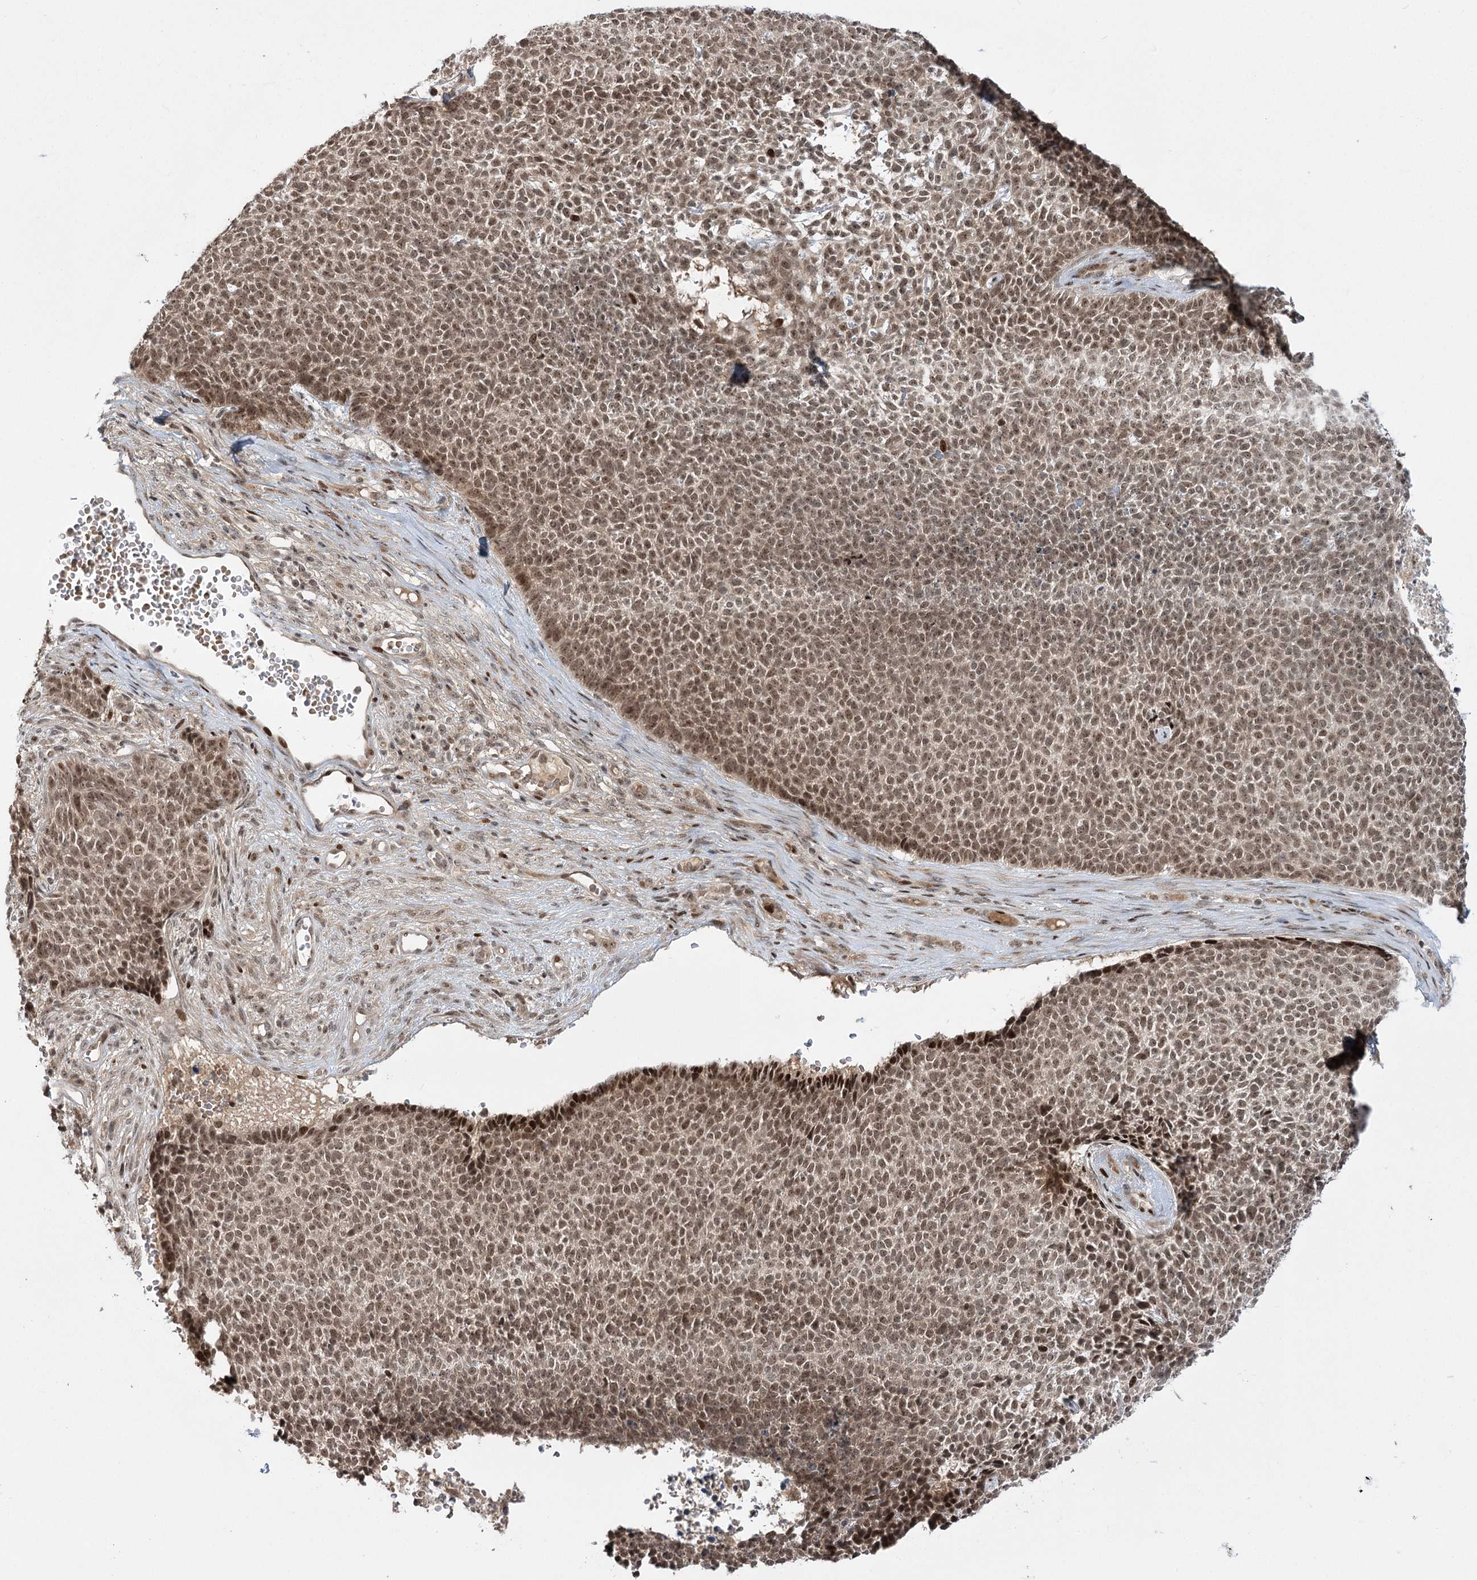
{"staining": {"intensity": "moderate", "quantity": ">75%", "location": "nuclear"}, "tissue": "skin cancer", "cell_type": "Tumor cells", "image_type": "cancer", "snomed": [{"axis": "morphology", "description": "Basal cell carcinoma"}, {"axis": "topography", "description": "Skin"}], "caption": "Immunohistochemistry of skin basal cell carcinoma exhibits medium levels of moderate nuclear positivity in approximately >75% of tumor cells.", "gene": "HELQ", "patient": {"sex": "female", "age": 84}}